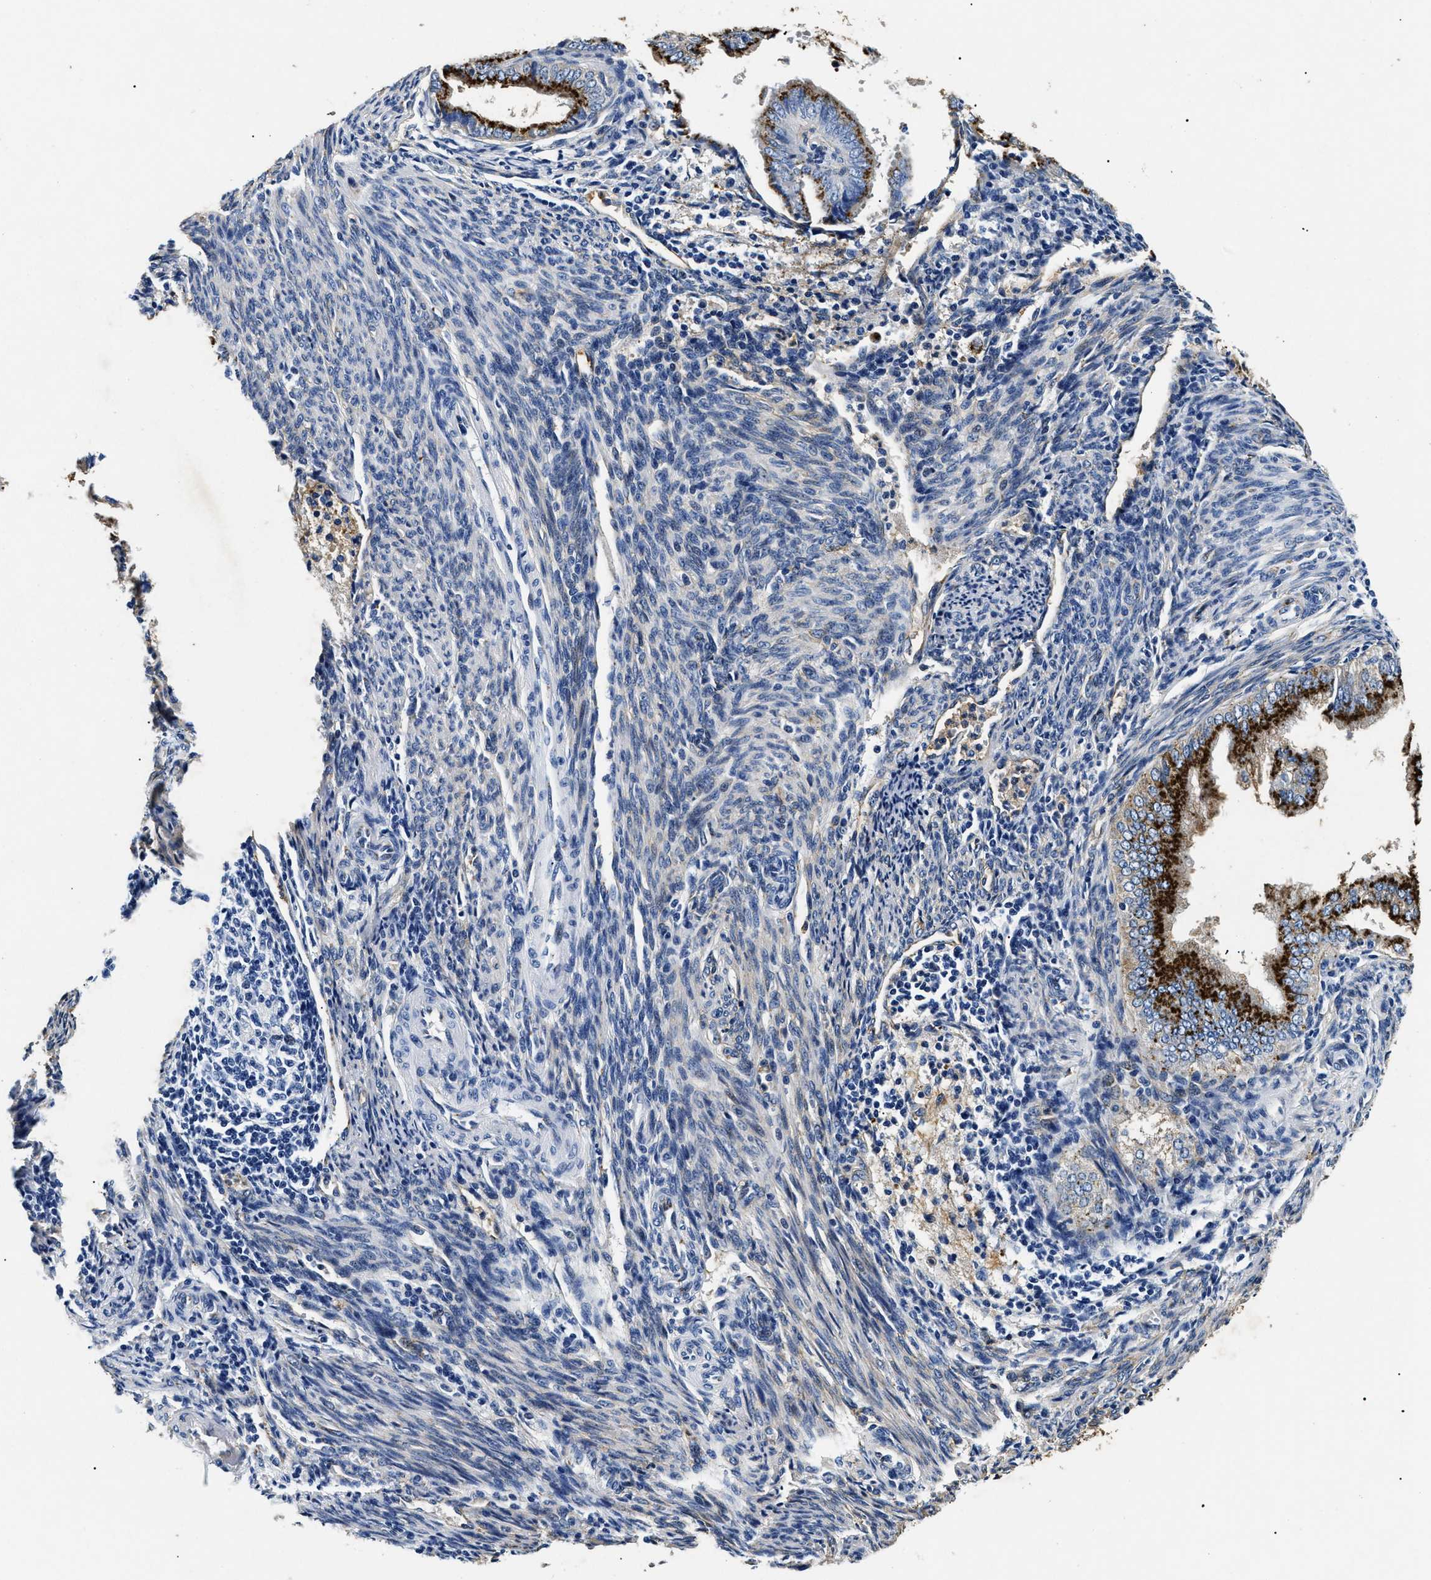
{"staining": {"intensity": "strong", "quantity": ">75%", "location": "cytoplasmic/membranous"}, "tissue": "endometrial cancer", "cell_type": "Tumor cells", "image_type": "cancer", "snomed": [{"axis": "morphology", "description": "Adenocarcinoma, NOS"}, {"axis": "topography", "description": "Endometrium"}], "caption": "Brown immunohistochemical staining in endometrial adenocarcinoma exhibits strong cytoplasmic/membranous expression in approximately >75% of tumor cells.", "gene": "LAMA3", "patient": {"sex": "female", "age": 58}}